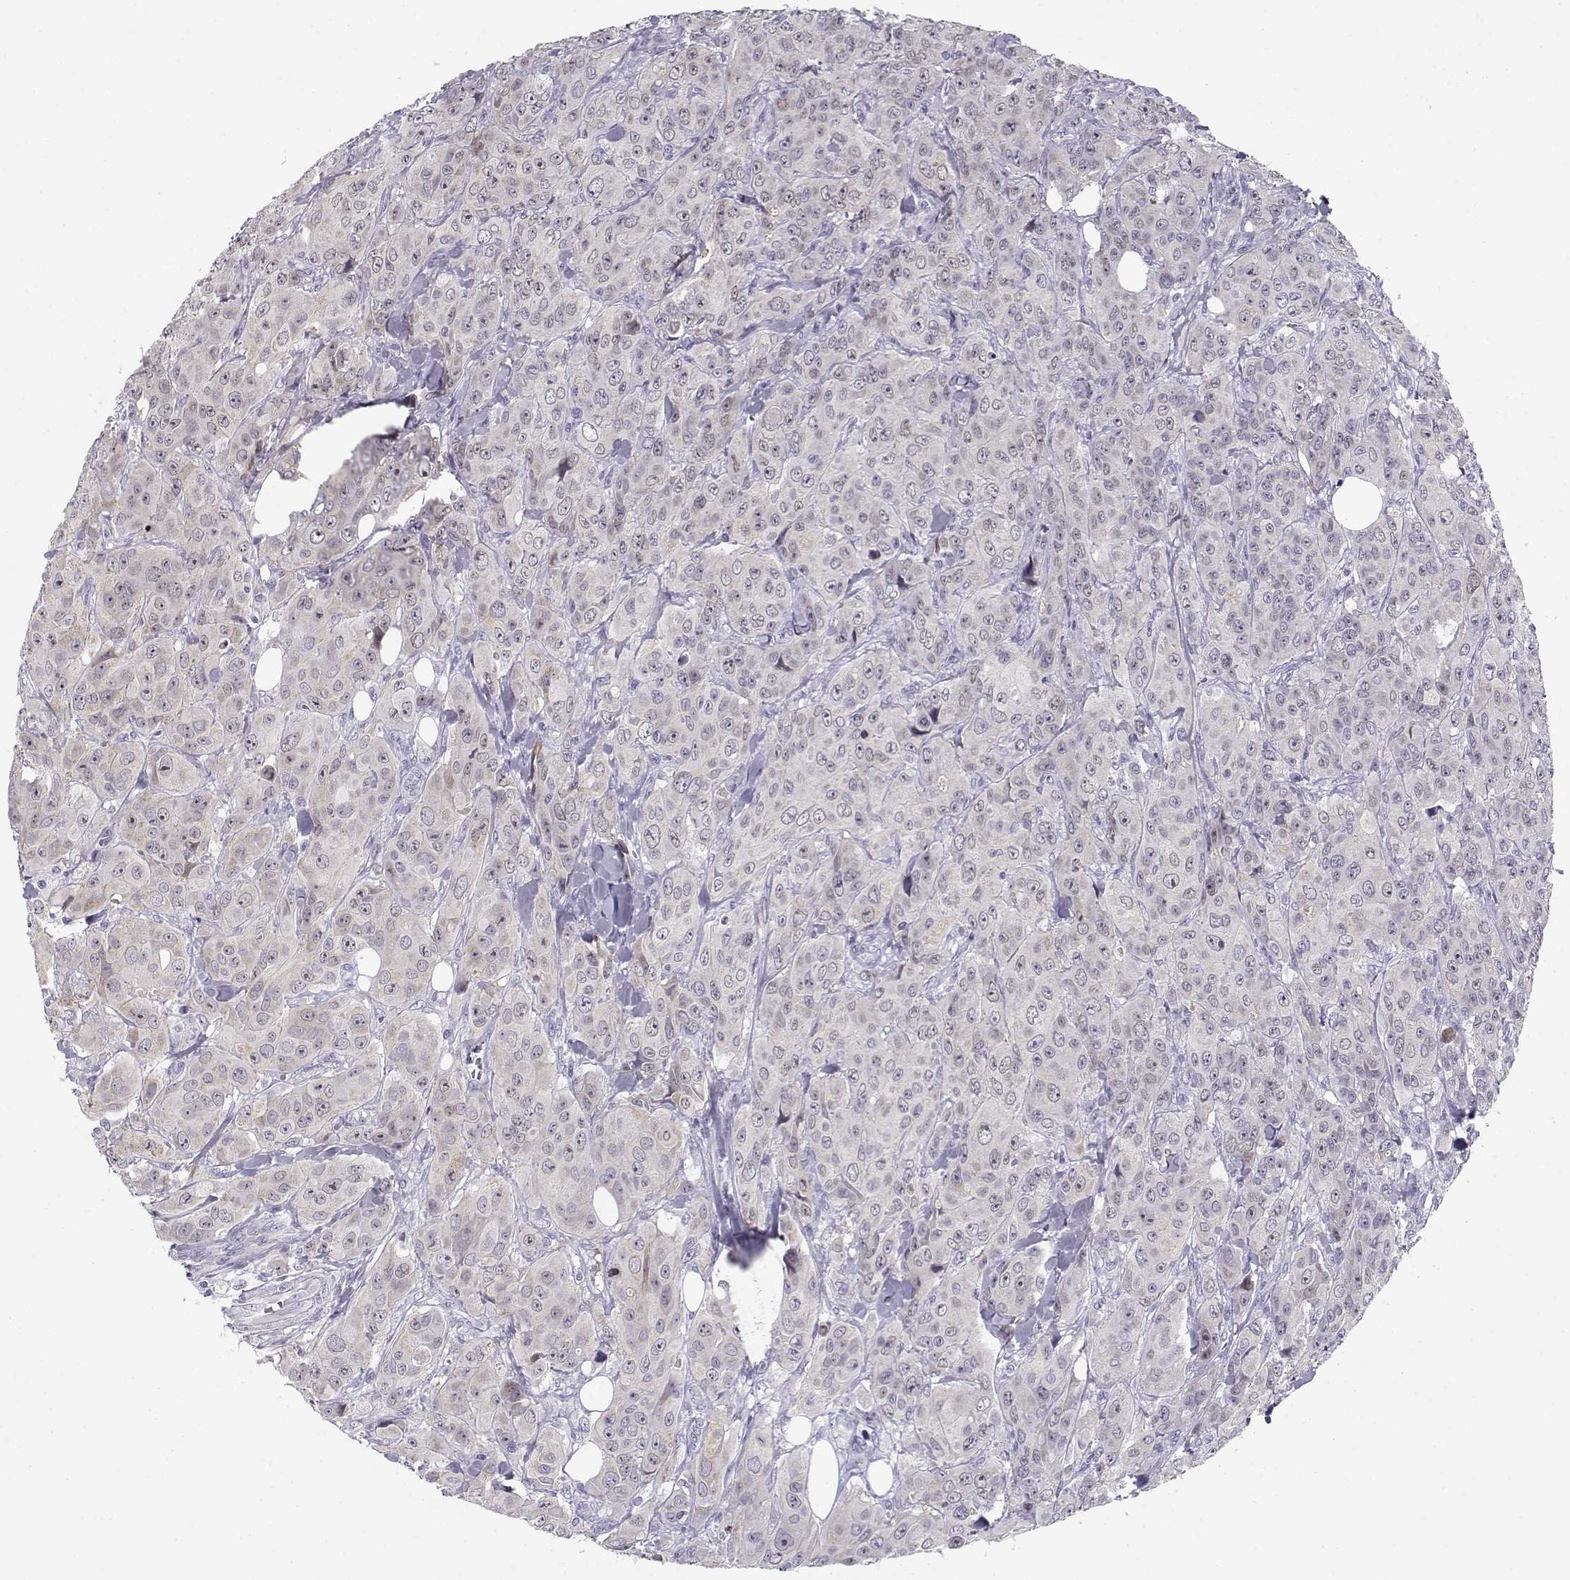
{"staining": {"intensity": "negative", "quantity": "none", "location": "none"}, "tissue": "breast cancer", "cell_type": "Tumor cells", "image_type": "cancer", "snomed": [{"axis": "morphology", "description": "Duct carcinoma"}, {"axis": "topography", "description": "Breast"}], "caption": "DAB immunohistochemical staining of breast invasive ductal carcinoma shows no significant staining in tumor cells.", "gene": "DDX25", "patient": {"sex": "female", "age": 43}}